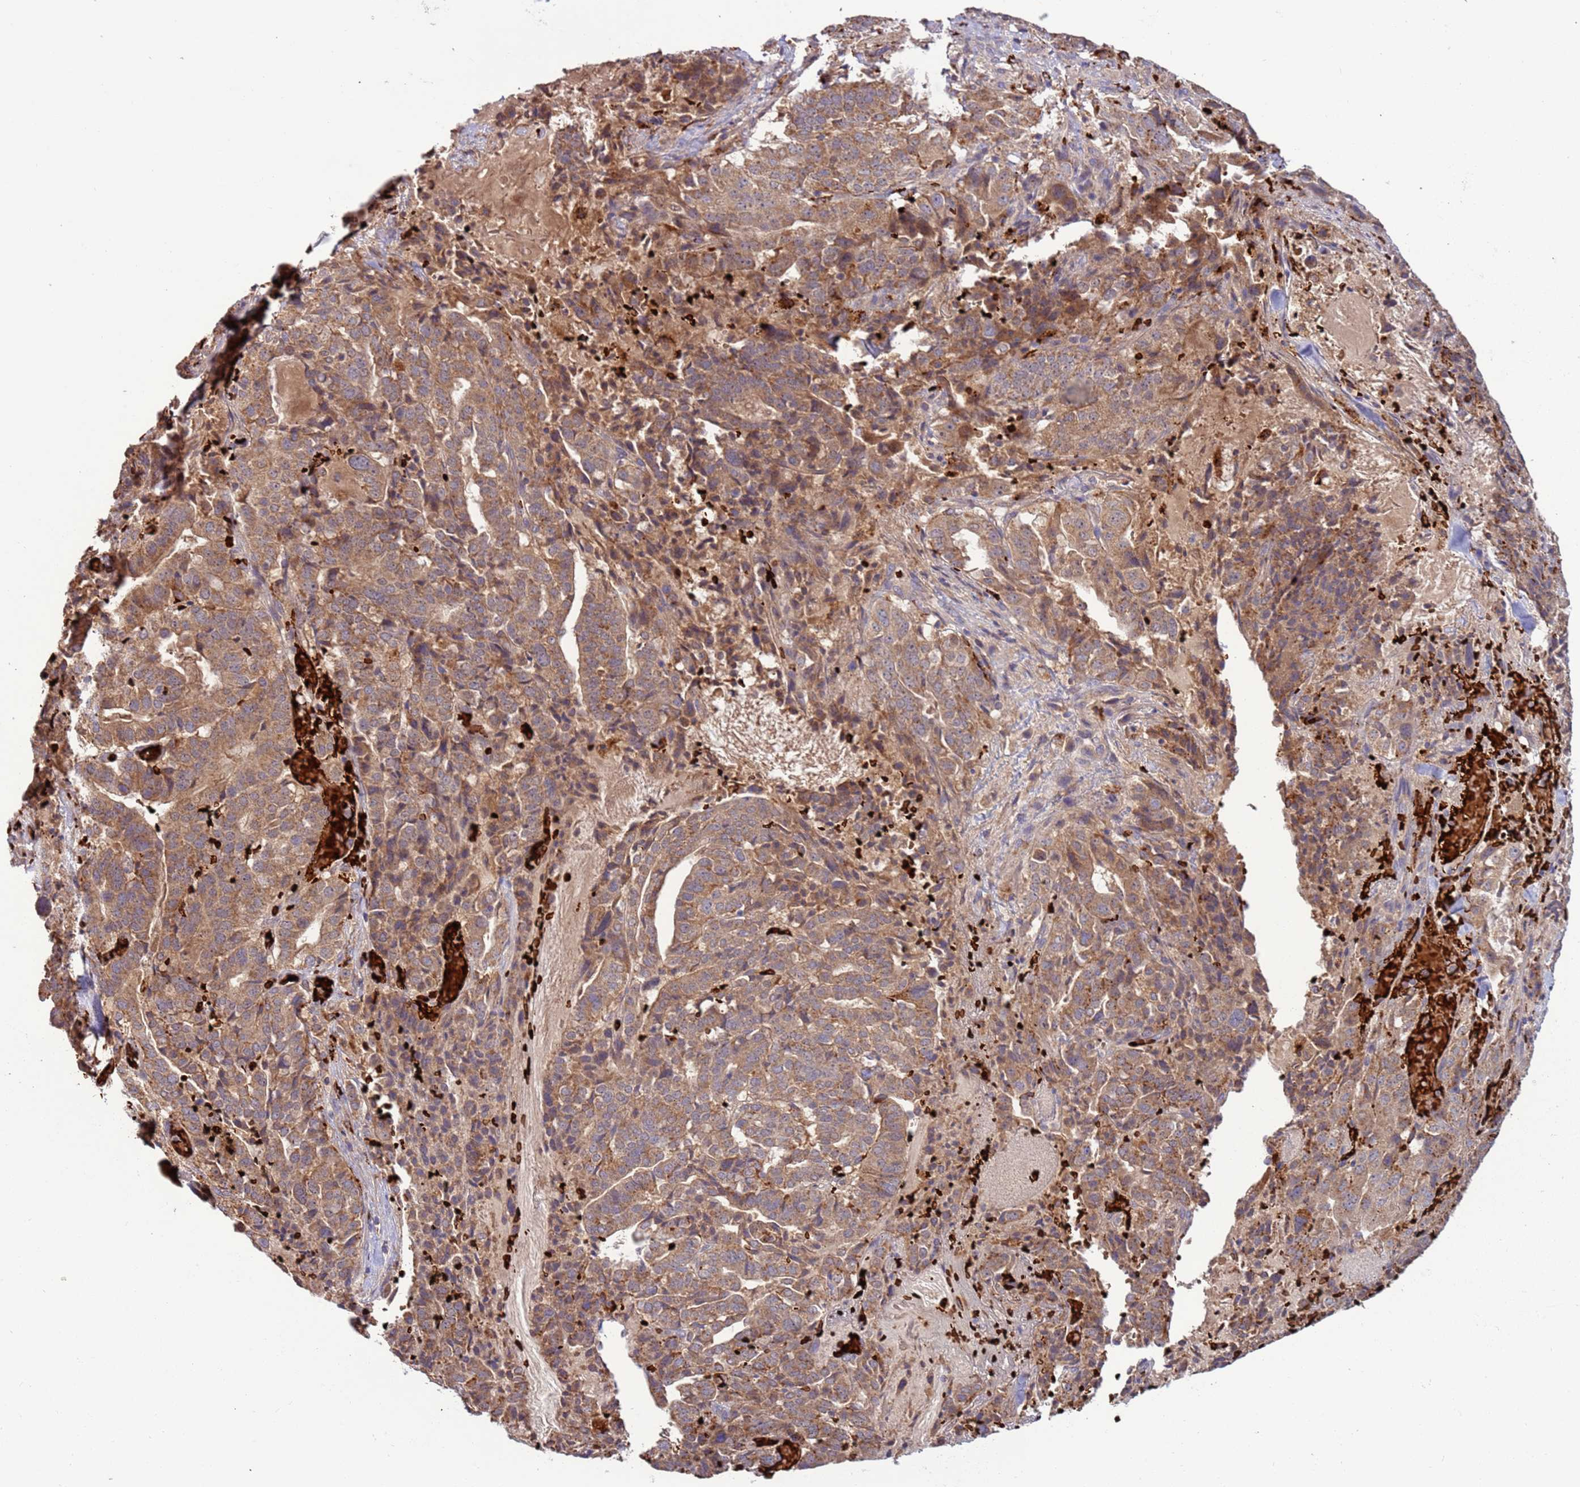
{"staining": {"intensity": "moderate", "quantity": ">75%", "location": "cytoplasmic/membranous"}, "tissue": "stomach cancer", "cell_type": "Tumor cells", "image_type": "cancer", "snomed": [{"axis": "morphology", "description": "Adenocarcinoma, NOS"}, {"axis": "topography", "description": "Stomach"}], "caption": "Tumor cells reveal medium levels of moderate cytoplasmic/membranous staining in approximately >75% of cells in human stomach cancer (adenocarcinoma).", "gene": "VPS36", "patient": {"sex": "male", "age": 48}}